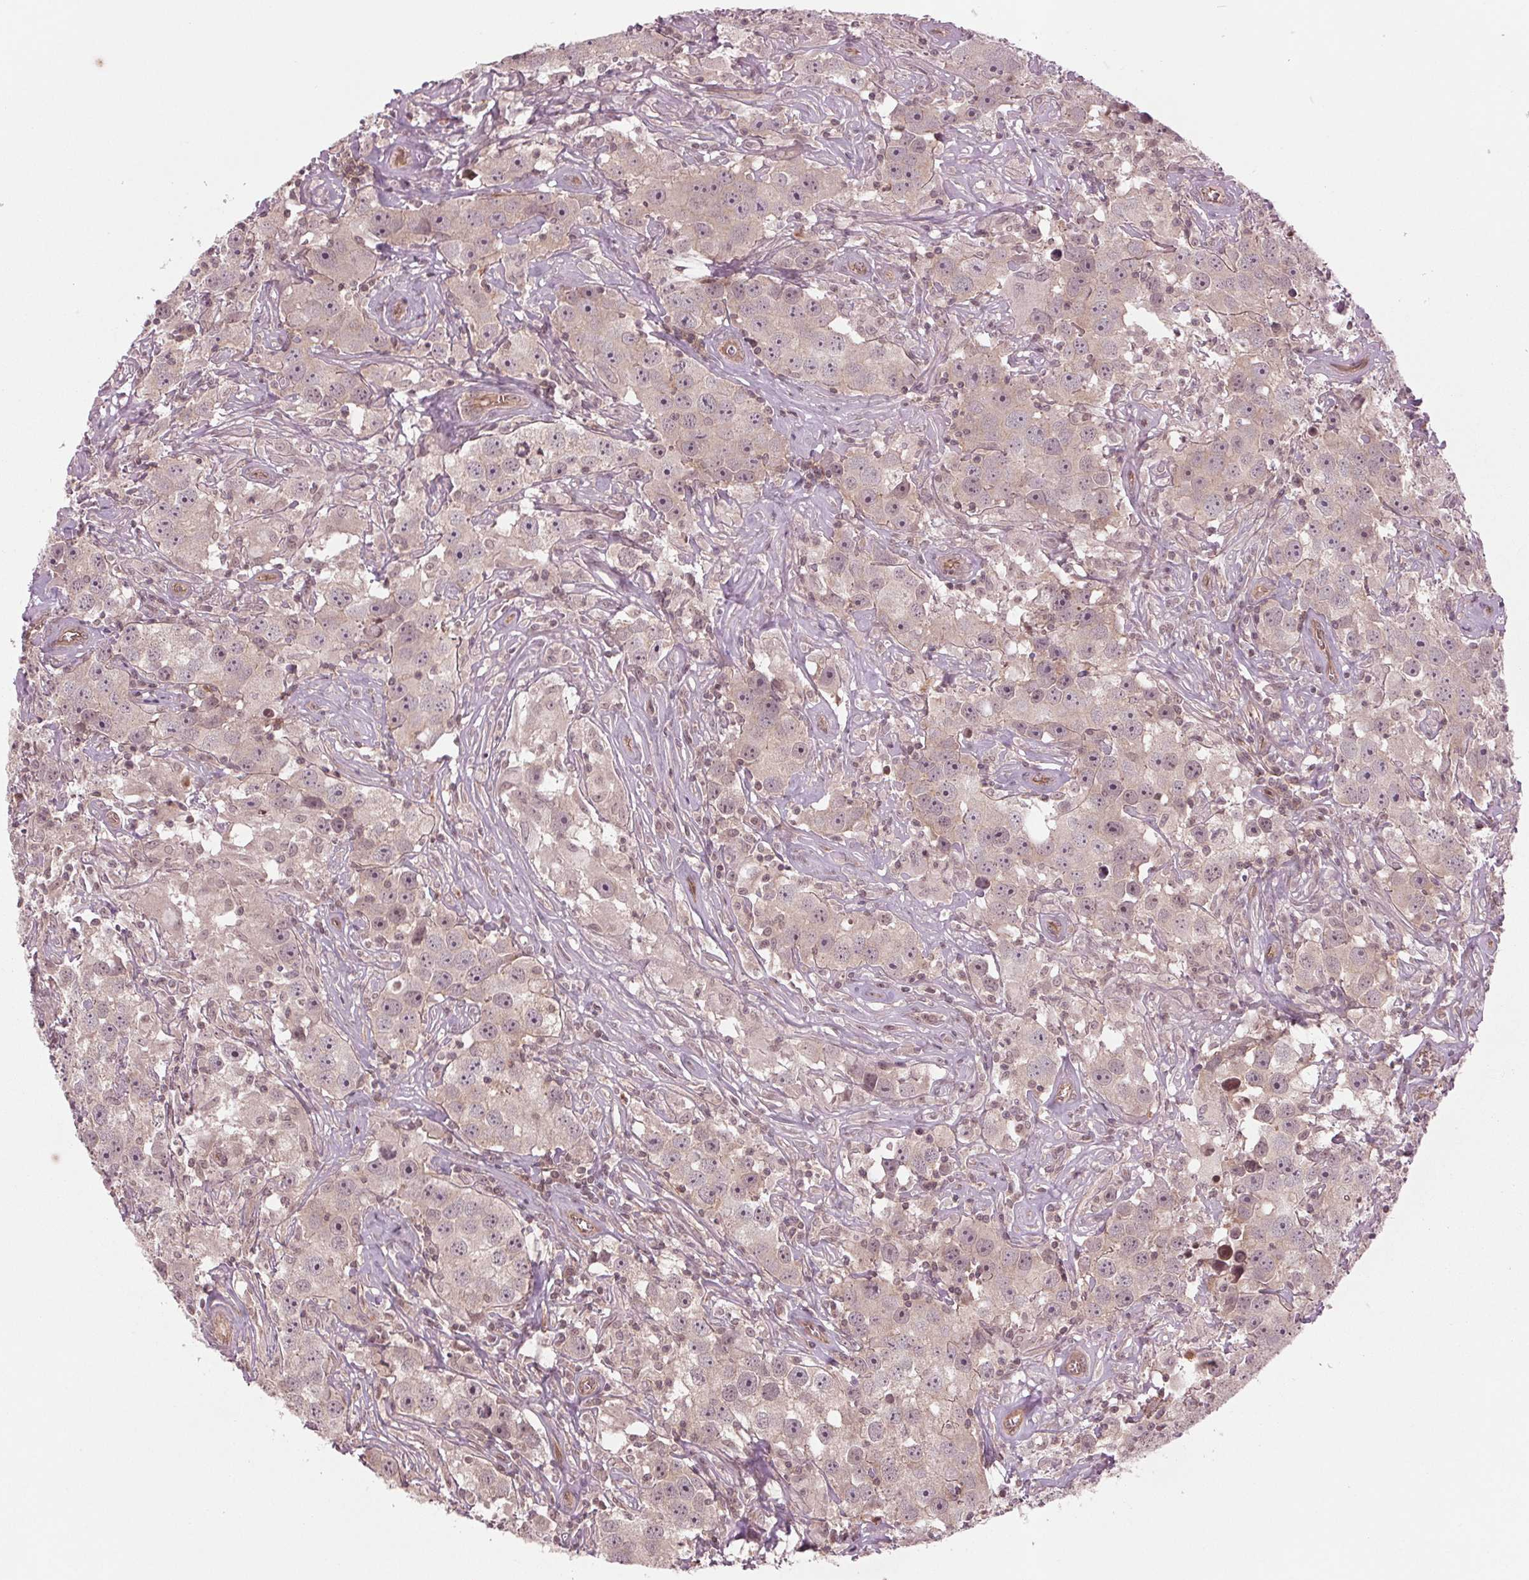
{"staining": {"intensity": "negative", "quantity": "none", "location": "none"}, "tissue": "testis cancer", "cell_type": "Tumor cells", "image_type": "cancer", "snomed": [{"axis": "morphology", "description": "Seminoma, NOS"}, {"axis": "topography", "description": "Testis"}], "caption": "Immunohistochemical staining of human testis seminoma shows no significant expression in tumor cells.", "gene": "BTBD1", "patient": {"sex": "male", "age": 49}}